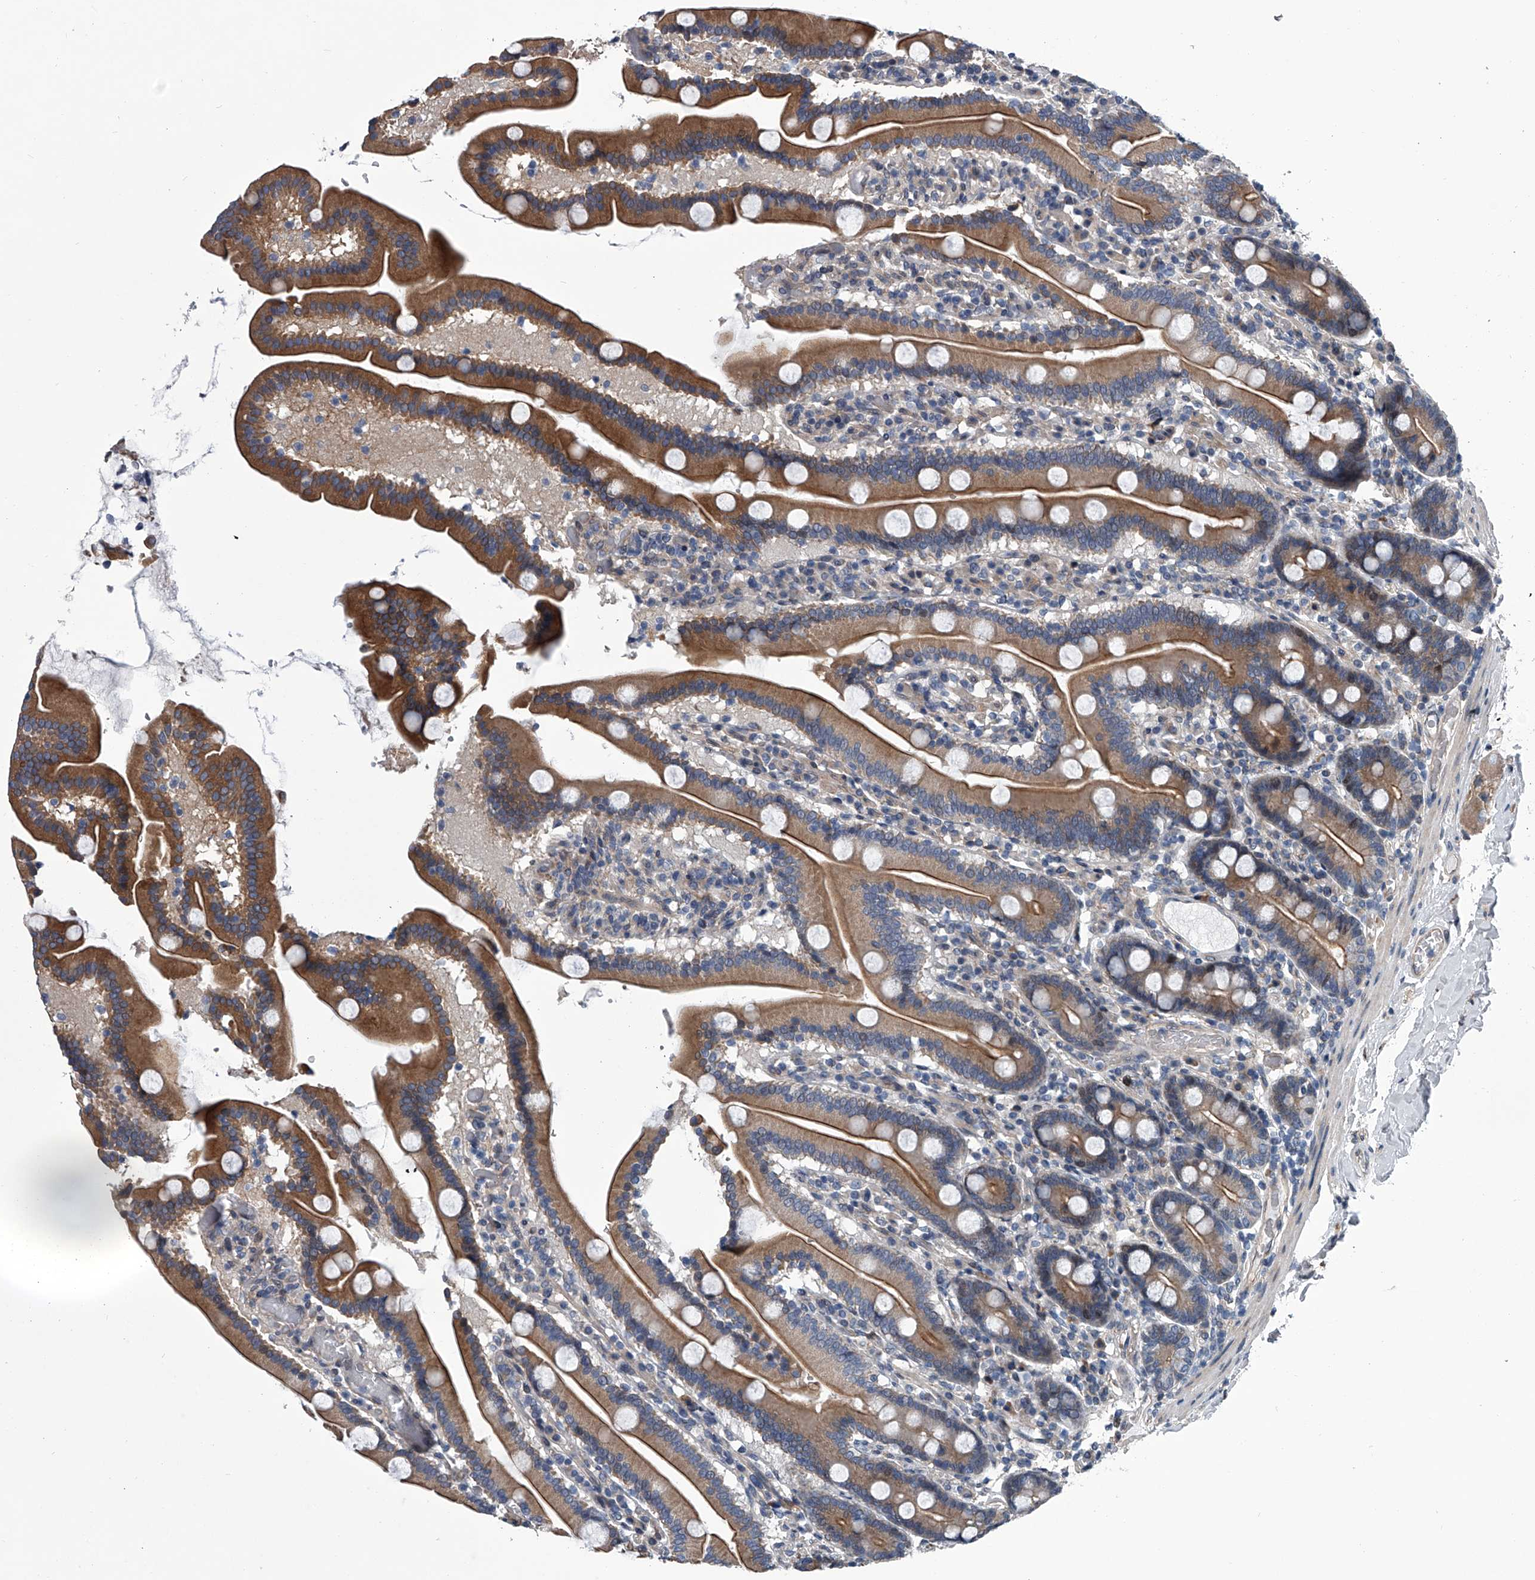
{"staining": {"intensity": "moderate", "quantity": ">75%", "location": "cytoplasmic/membranous"}, "tissue": "duodenum", "cell_type": "Glandular cells", "image_type": "normal", "snomed": [{"axis": "morphology", "description": "Normal tissue, NOS"}, {"axis": "topography", "description": "Duodenum"}], "caption": "This is a micrograph of immunohistochemistry staining of normal duodenum, which shows moderate staining in the cytoplasmic/membranous of glandular cells.", "gene": "ABCG1", "patient": {"sex": "male", "age": 55}}